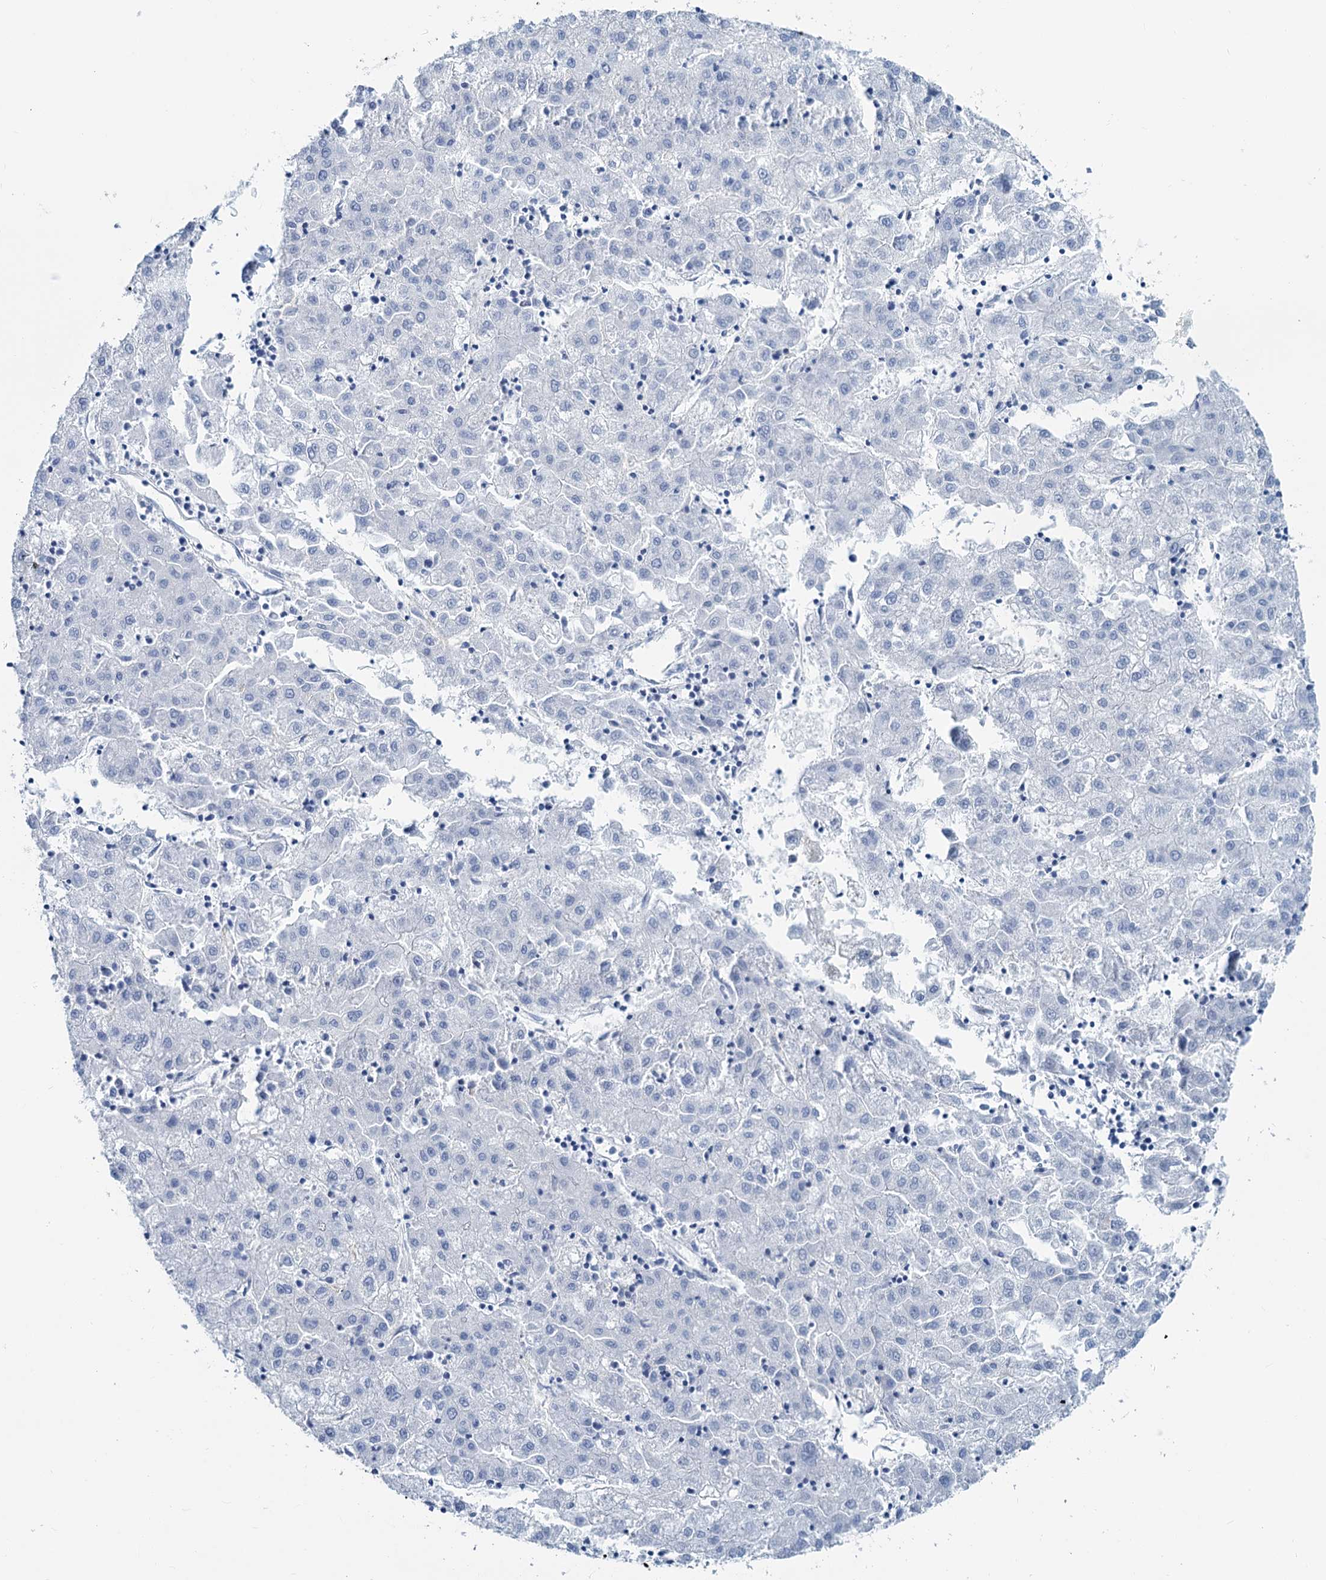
{"staining": {"intensity": "negative", "quantity": "none", "location": "none"}, "tissue": "liver cancer", "cell_type": "Tumor cells", "image_type": "cancer", "snomed": [{"axis": "morphology", "description": "Carcinoma, Hepatocellular, NOS"}, {"axis": "topography", "description": "Liver"}], "caption": "High magnification brightfield microscopy of liver cancer (hepatocellular carcinoma) stained with DAB (3,3'-diaminobenzidine) (brown) and counterstained with hematoxylin (blue): tumor cells show no significant positivity.", "gene": "SLC1A3", "patient": {"sex": "male", "age": 72}}